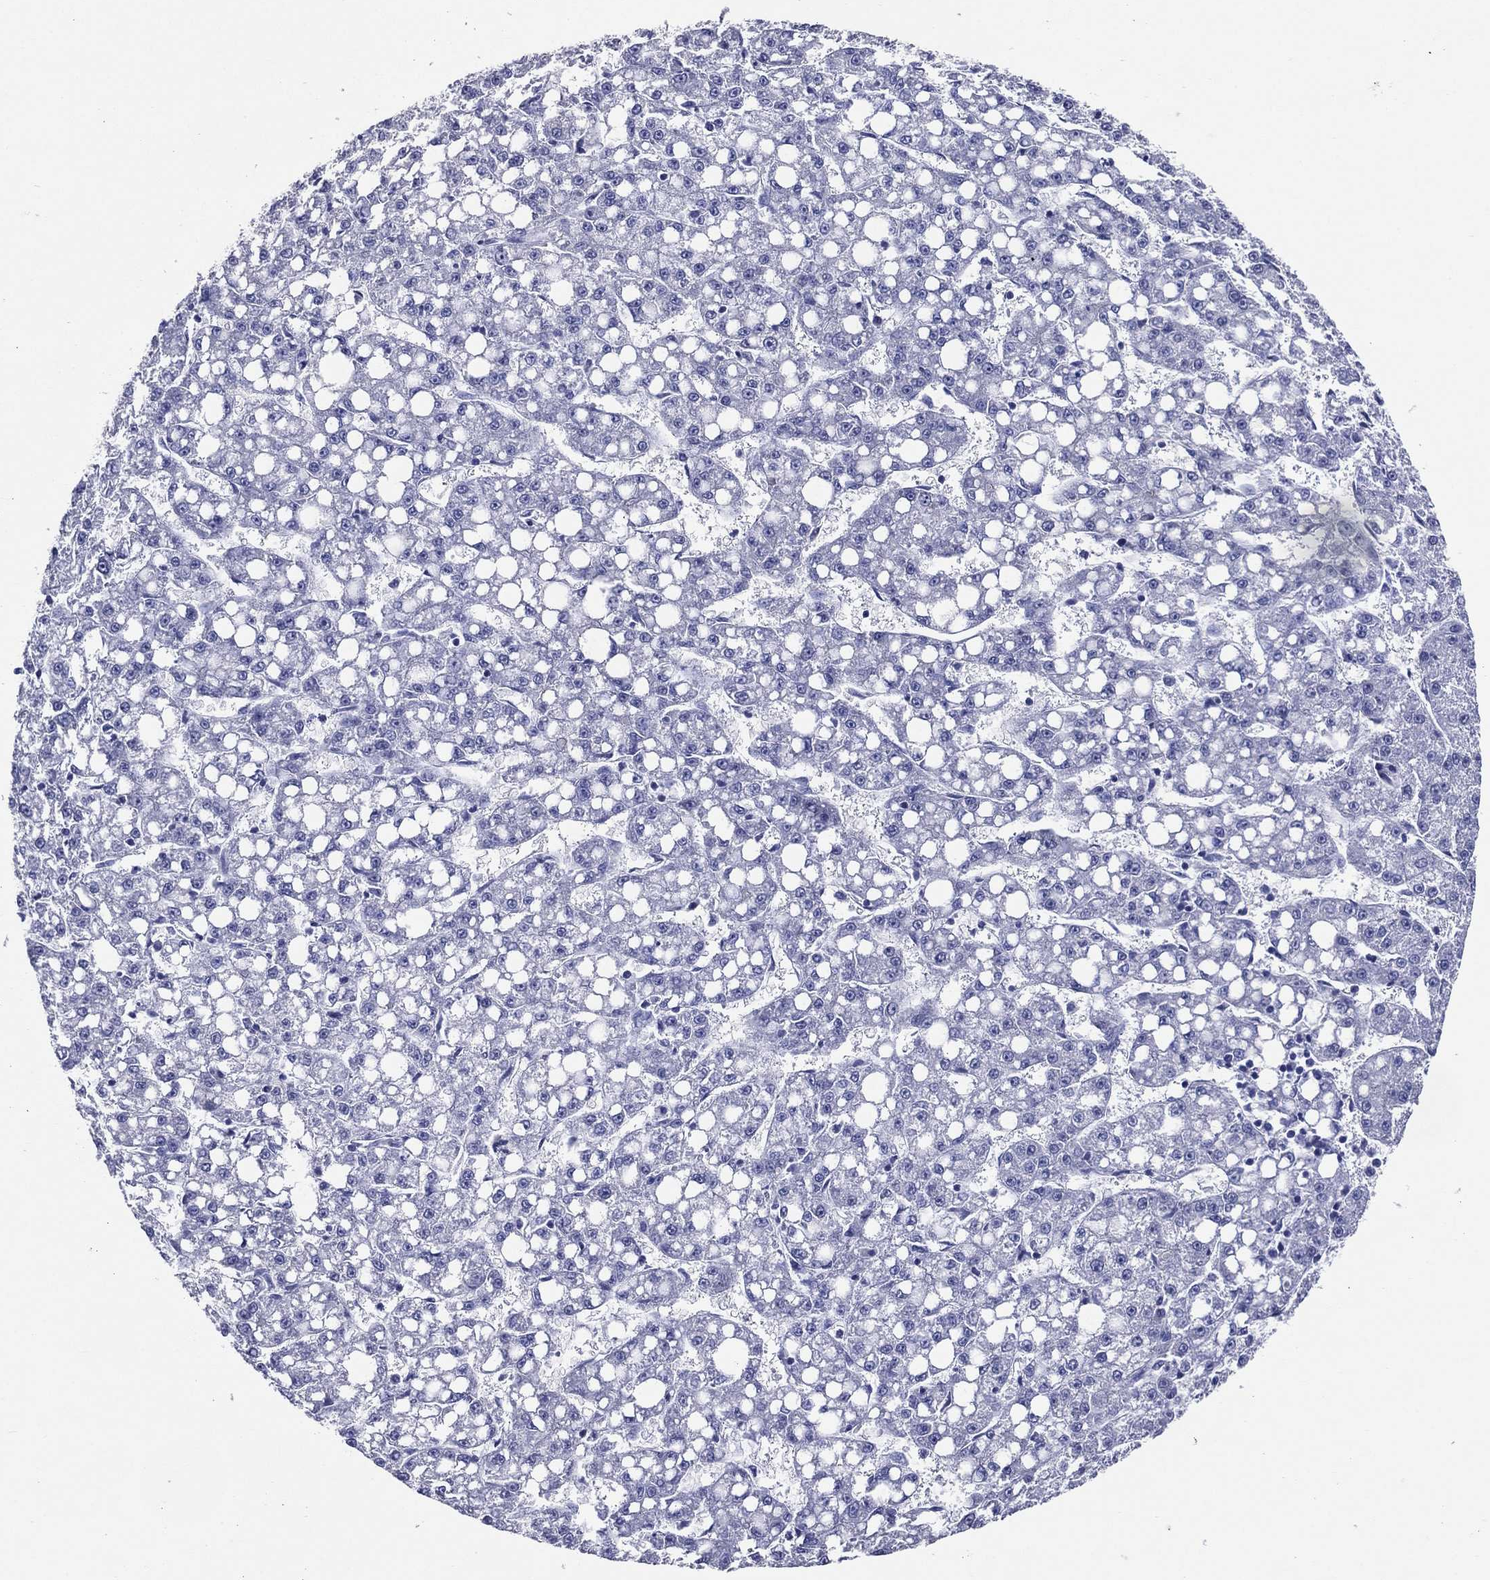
{"staining": {"intensity": "negative", "quantity": "none", "location": "none"}, "tissue": "liver cancer", "cell_type": "Tumor cells", "image_type": "cancer", "snomed": [{"axis": "morphology", "description": "Carcinoma, Hepatocellular, NOS"}, {"axis": "topography", "description": "Liver"}], "caption": "The histopathology image reveals no significant expression in tumor cells of liver cancer.", "gene": "TFAP2A", "patient": {"sex": "female", "age": 65}}